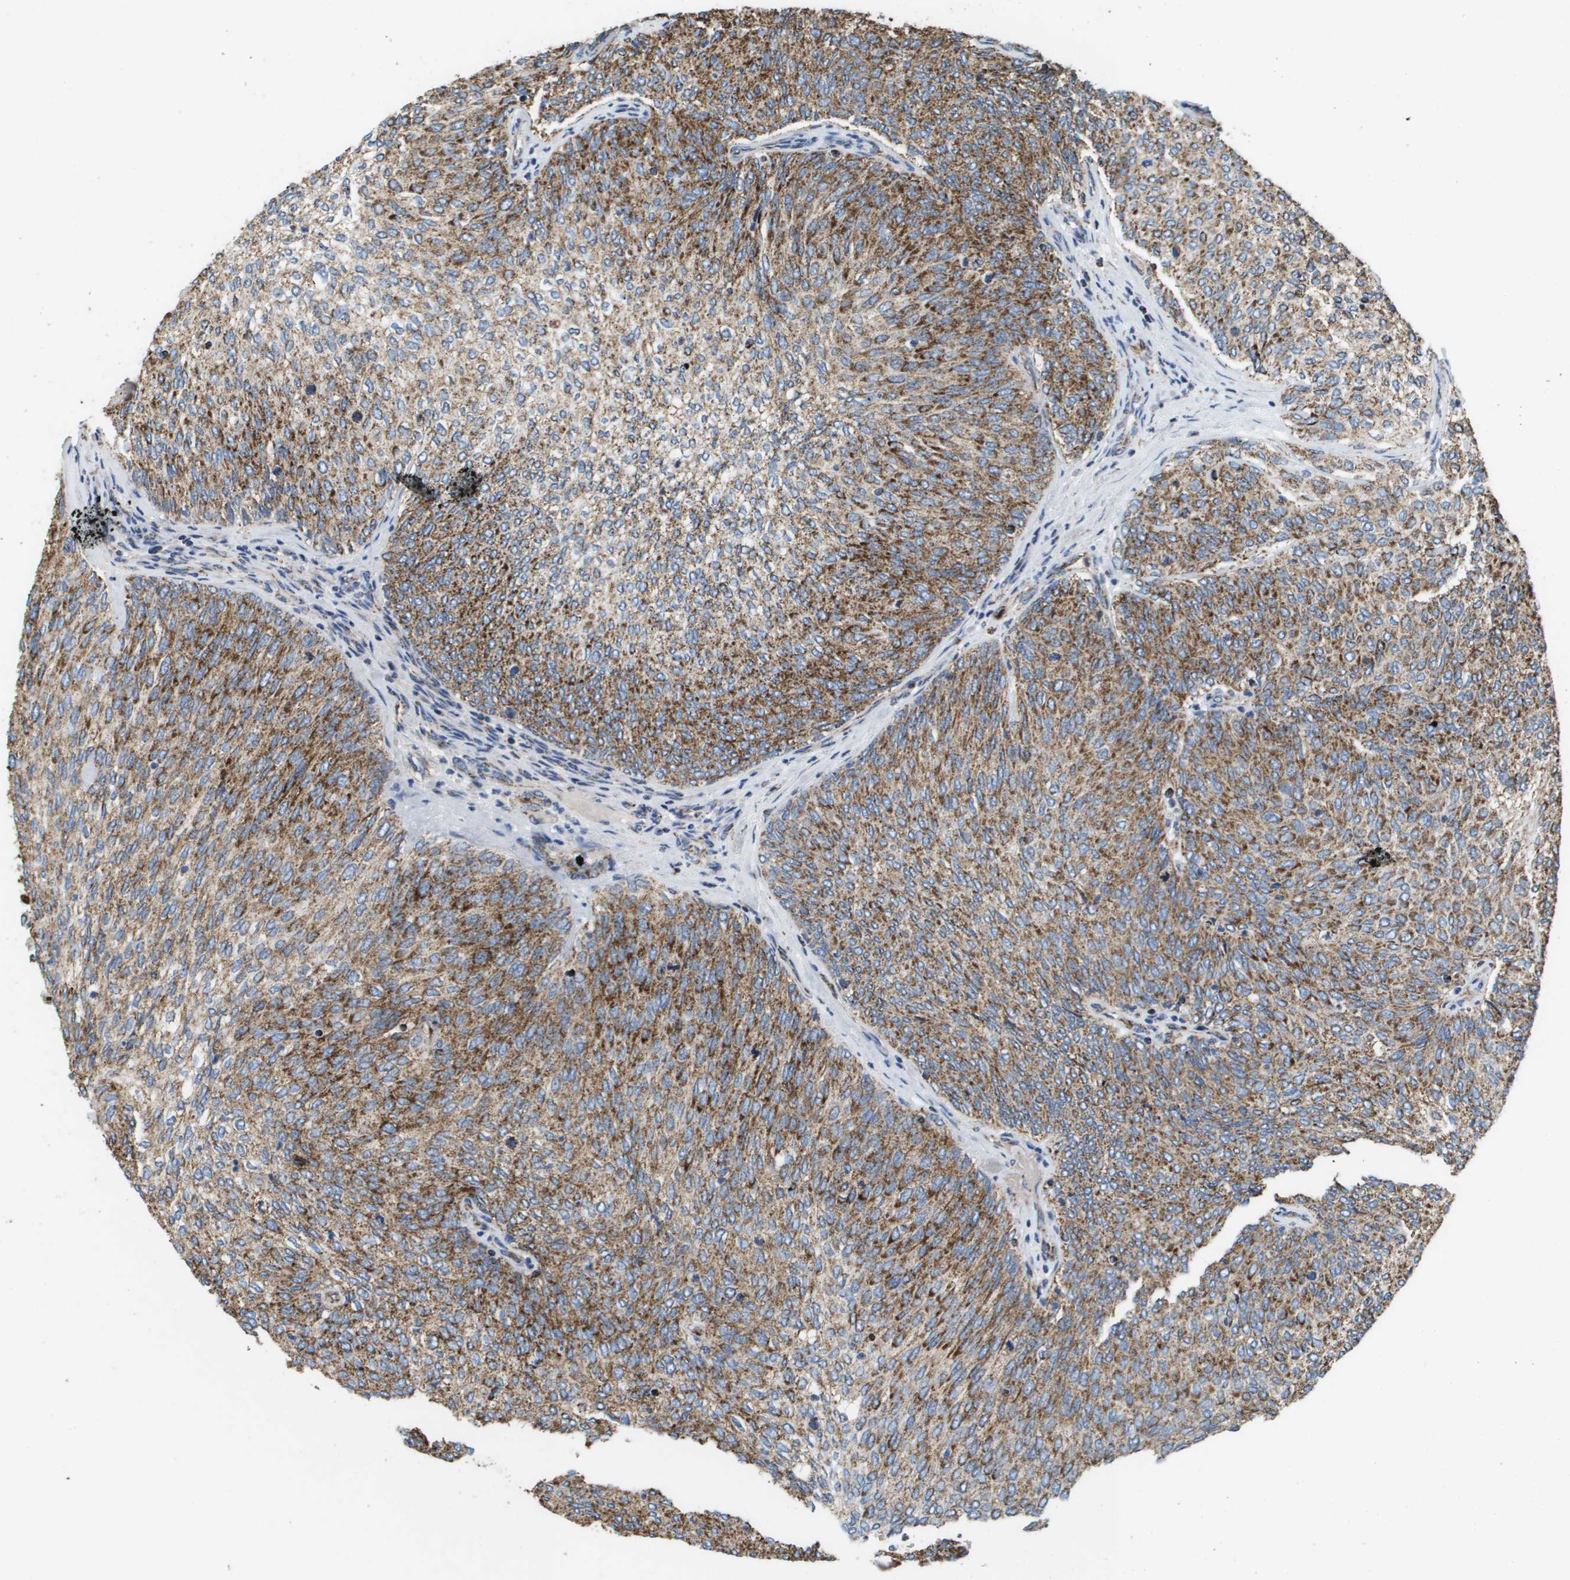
{"staining": {"intensity": "strong", "quantity": ">75%", "location": "cytoplasmic/membranous"}, "tissue": "urothelial cancer", "cell_type": "Tumor cells", "image_type": "cancer", "snomed": [{"axis": "morphology", "description": "Urothelial carcinoma, Low grade"}, {"axis": "topography", "description": "Urinary bladder"}], "caption": "Human urothelial carcinoma (low-grade) stained with a brown dye displays strong cytoplasmic/membranous positive staining in about >75% of tumor cells.", "gene": "ATP5F1B", "patient": {"sex": "female", "age": 79}}